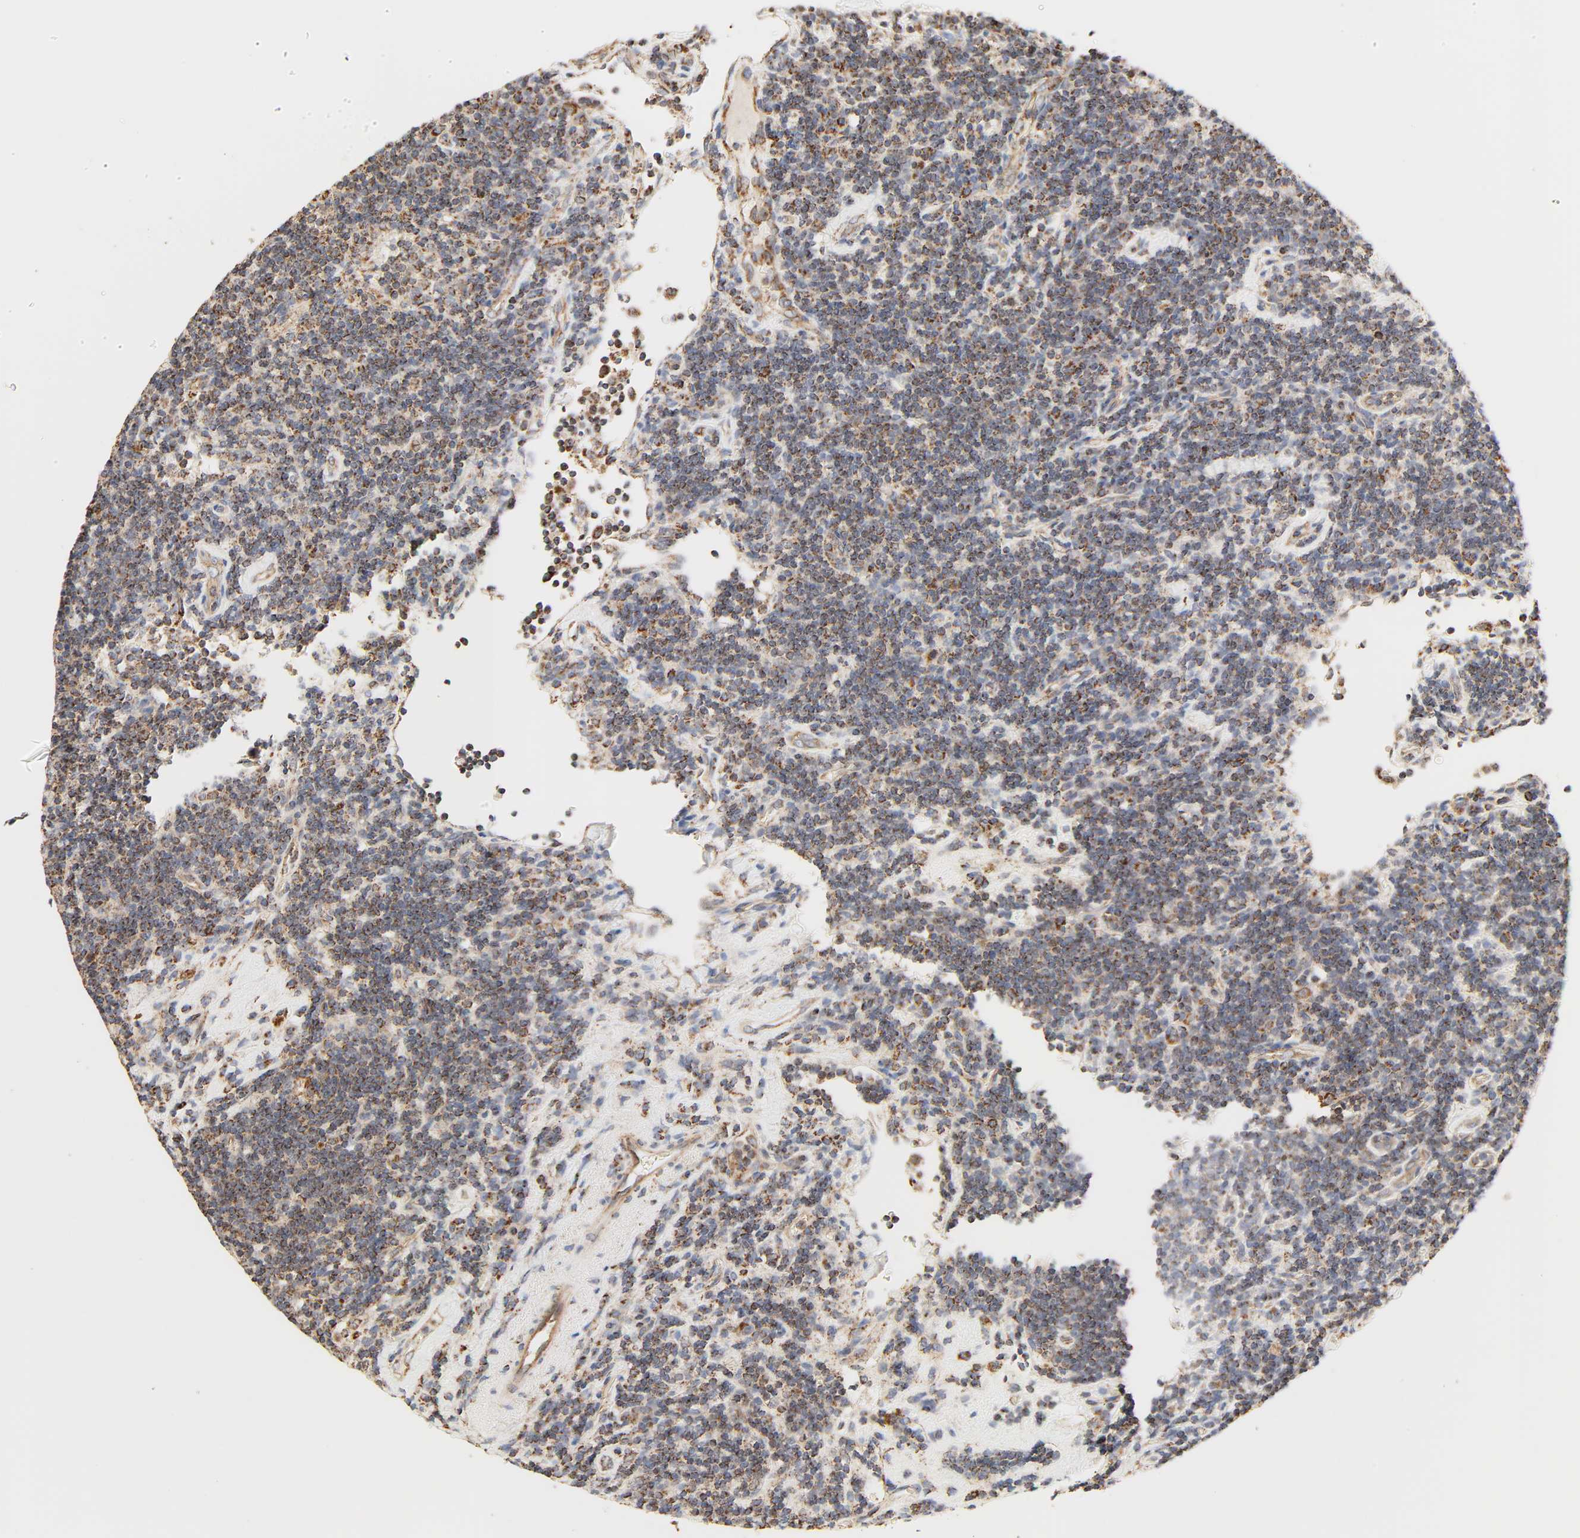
{"staining": {"intensity": "moderate", "quantity": ">75%", "location": "cytoplasmic/membranous"}, "tissue": "lymphoma", "cell_type": "Tumor cells", "image_type": "cancer", "snomed": [{"axis": "morphology", "description": "Malignant lymphoma, non-Hodgkin's type, Low grade"}, {"axis": "topography", "description": "Lymph node"}], "caption": "The photomicrograph demonstrates immunohistochemical staining of lymphoma. There is moderate cytoplasmic/membranous positivity is seen in approximately >75% of tumor cells.", "gene": "ZMAT5", "patient": {"sex": "male", "age": 70}}